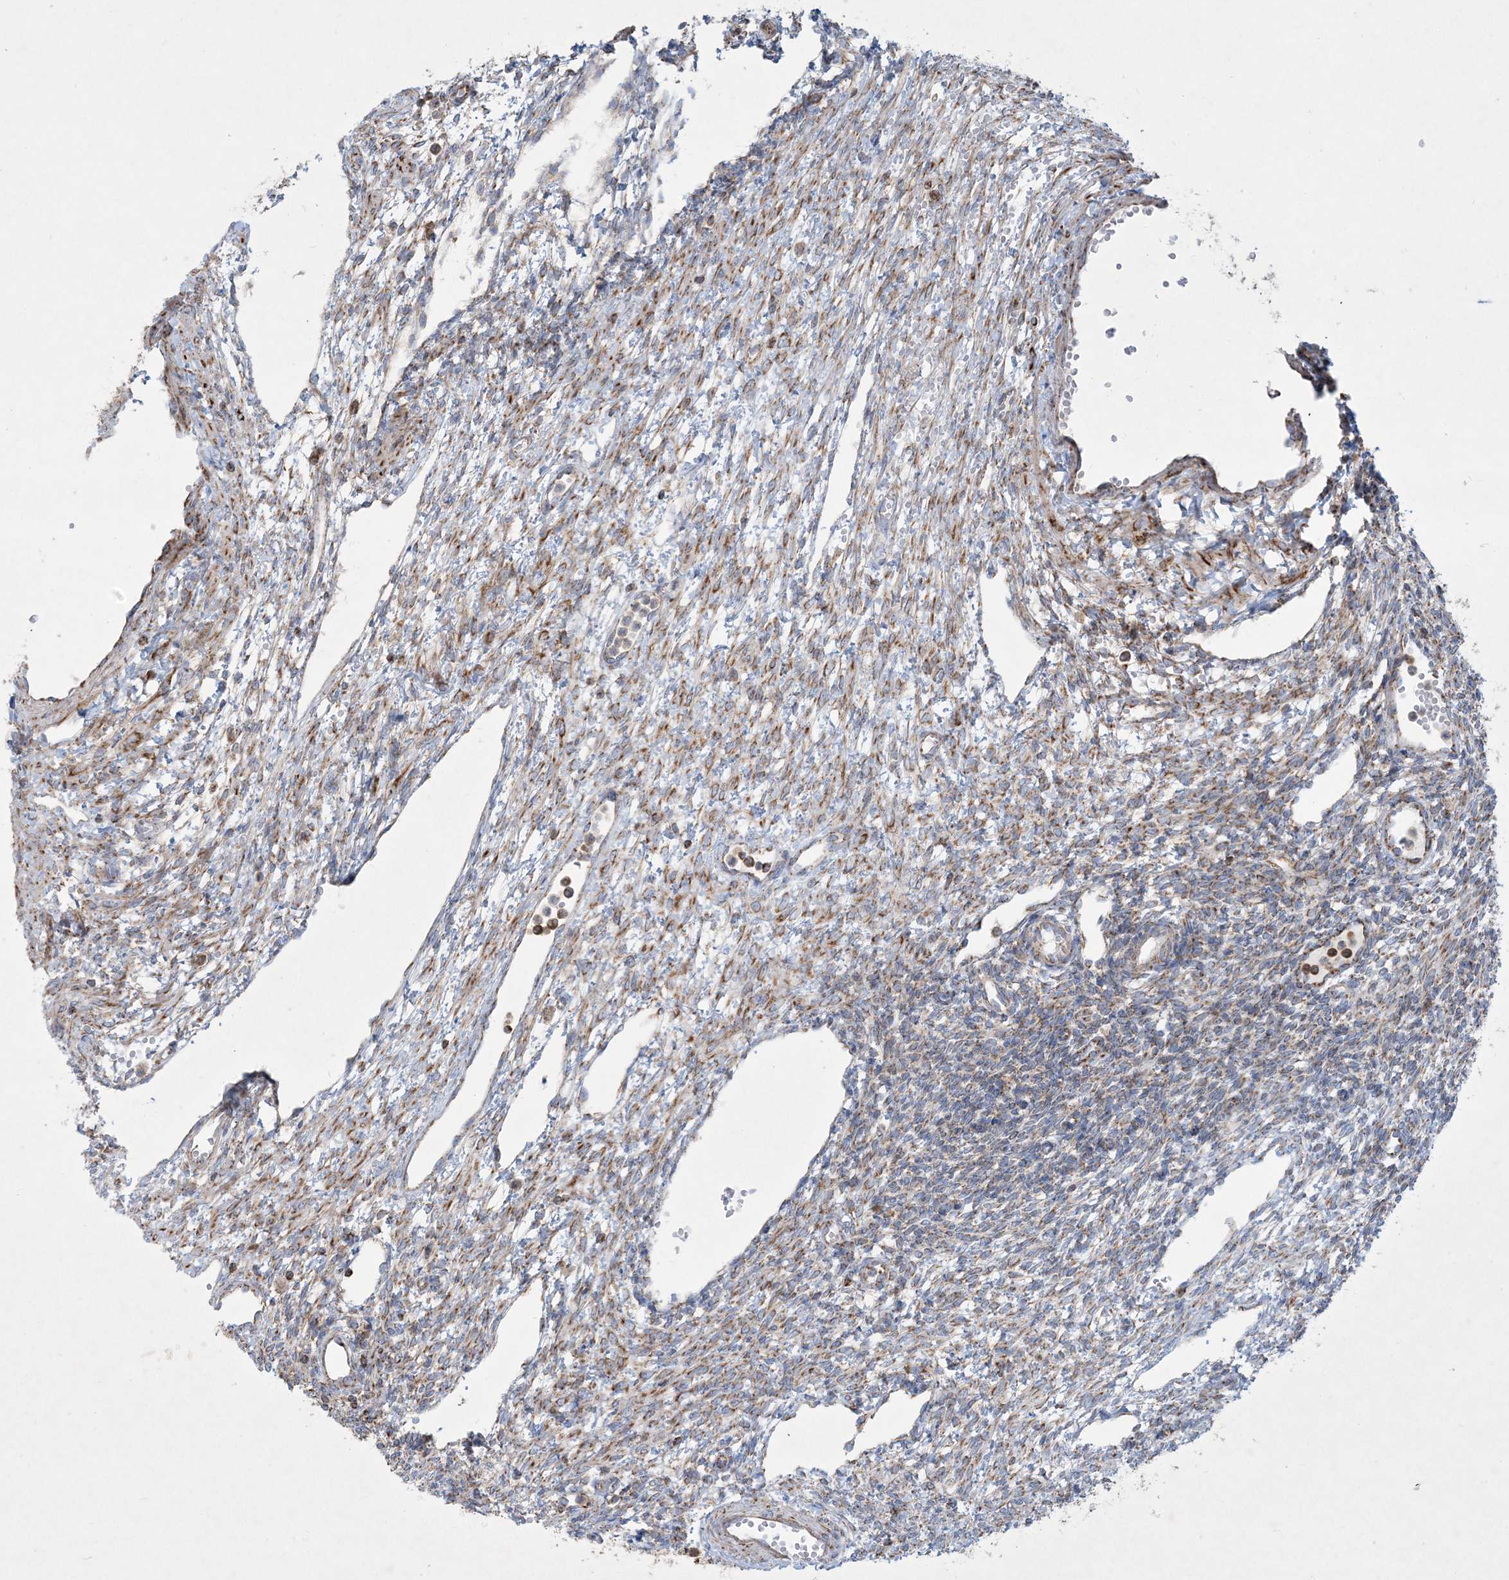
{"staining": {"intensity": "moderate", "quantity": "<25%", "location": "cytoplasmic/membranous"}, "tissue": "ovary", "cell_type": "Ovarian stroma cells", "image_type": "normal", "snomed": [{"axis": "morphology", "description": "Normal tissue, NOS"}, {"axis": "morphology", "description": "Cyst, NOS"}, {"axis": "topography", "description": "Ovary"}], "caption": "Immunohistochemistry (IHC) histopathology image of normal ovary: ovary stained using immunohistochemistry (IHC) shows low levels of moderate protein expression localized specifically in the cytoplasmic/membranous of ovarian stroma cells, appearing as a cytoplasmic/membranous brown color.", "gene": "BEND4", "patient": {"sex": "female", "age": 33}}